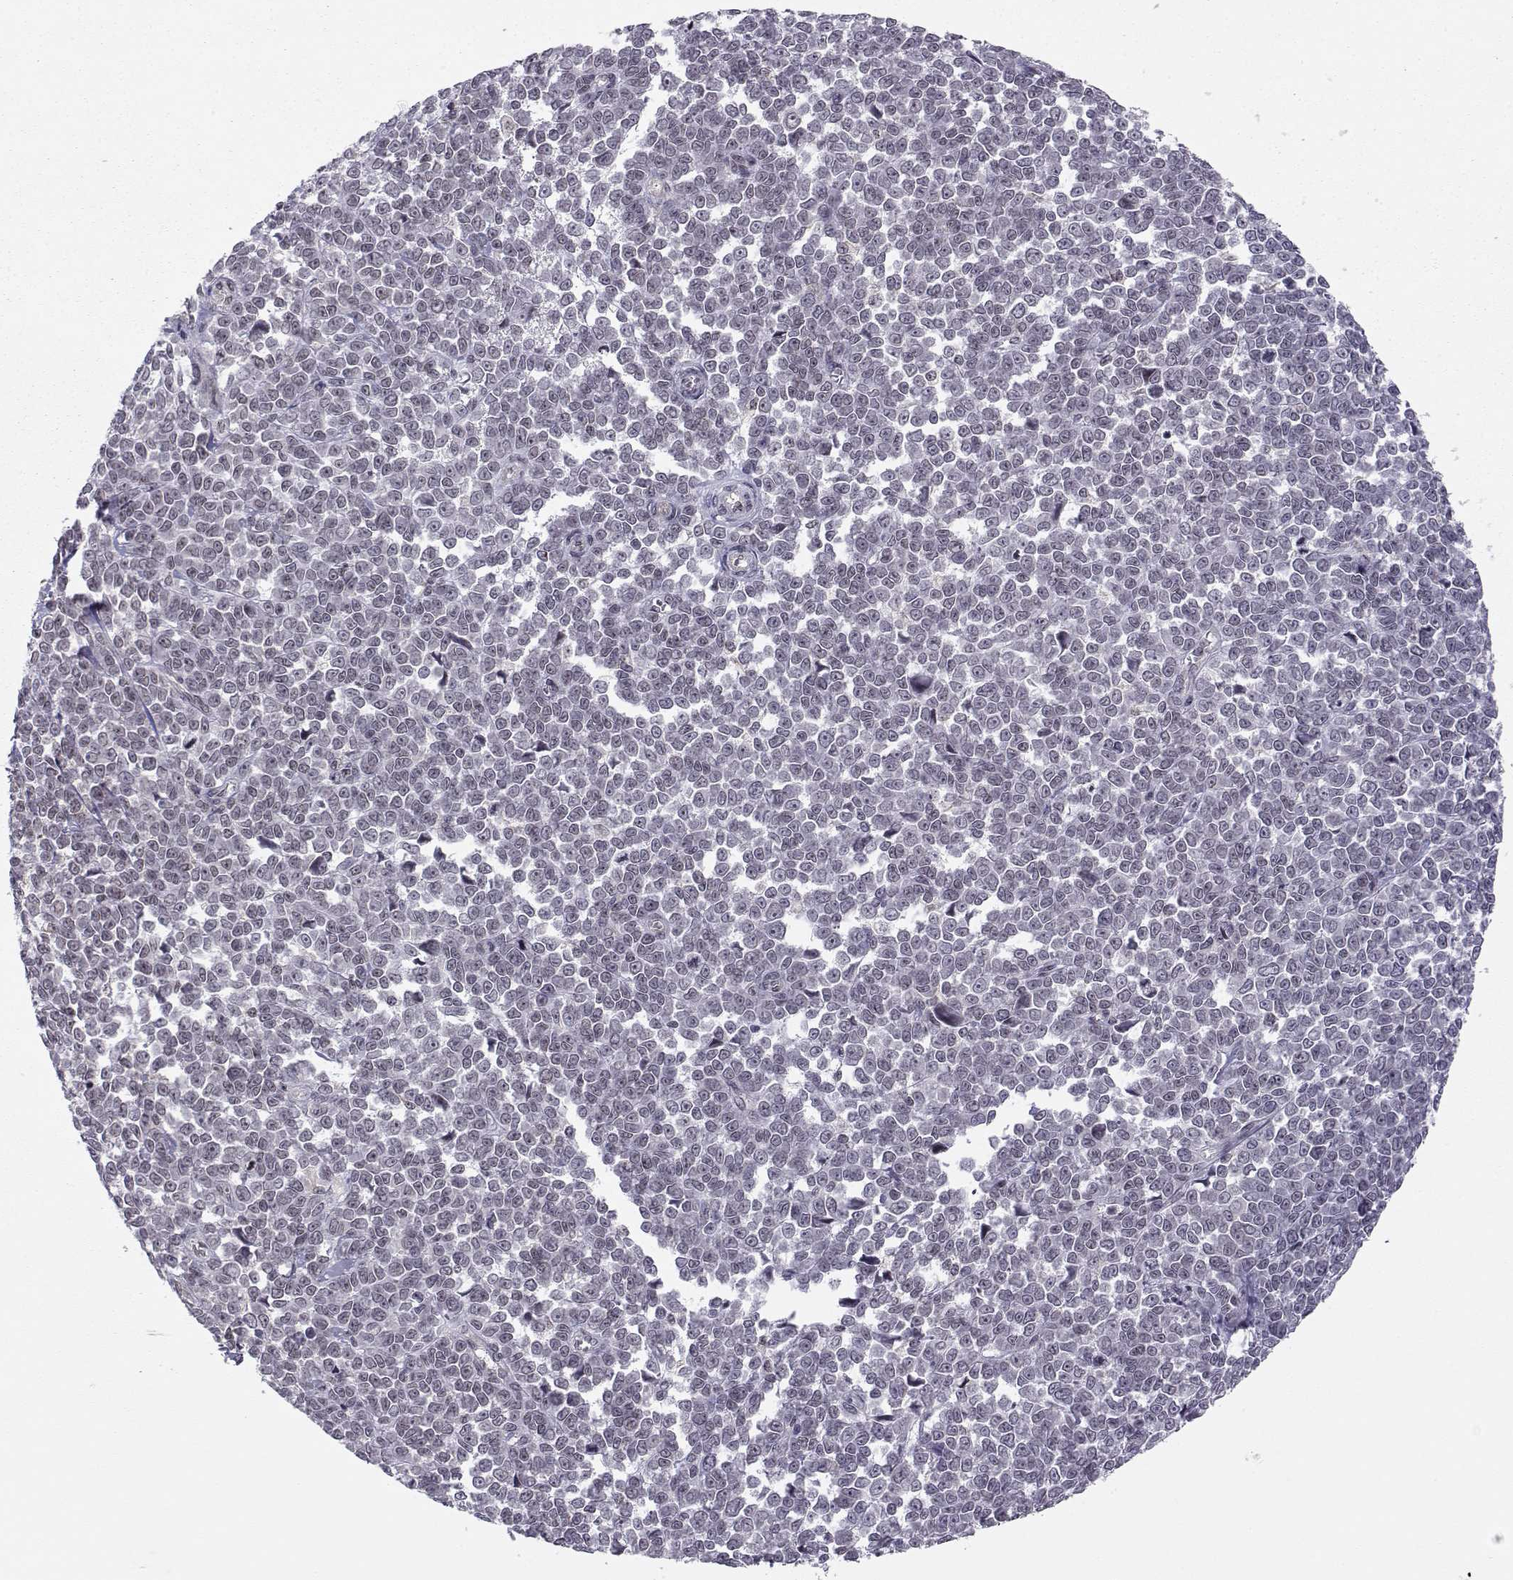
{"staining": {"intensity": "negative", "quantity": "none", "location": "none"}, "tissue": "melanoma", "cell_type": "Tumor cells", "image_type": "cancer", "snomed": [{"axis": "morphology", "description": "Malignant melanoma, NOS"}, {"axis": "topography", "description": "Skin"}], "caption": "There is no significant positivity in tumor cells of melanoma.", "gene": "KIF13B", "patient": {"sex": "female", "age": 95}}